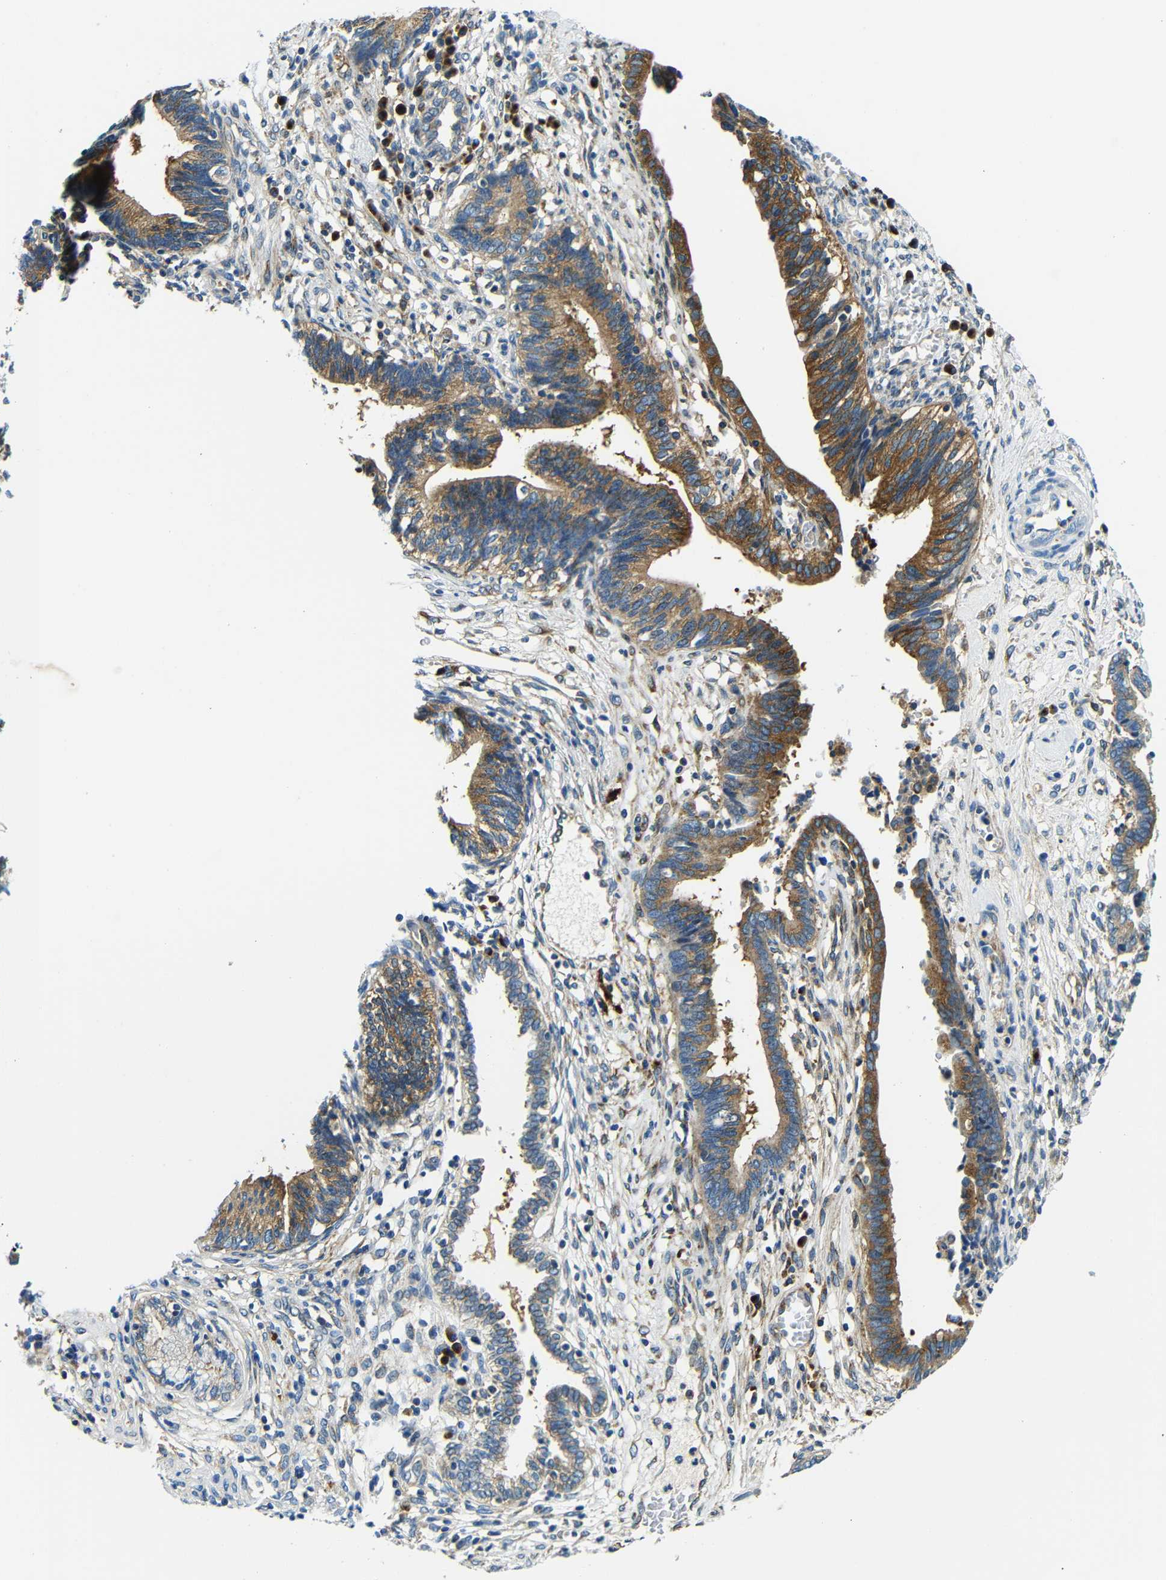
{"staining": {"intensity": "moderate", "quantity": ">75%", "location": "cytoplasmic/membranous"}, "tissue": "cervical cancer", "cell_type": "Tumor cells", "image_type": "cancer", "snomed": [{"axis": "morphology", "description": "Adenocarcinoma, NOS"}, {"axis": "topography", "description": "Cervix"}], "caption": "Immunohistochemistry (DAB) staining of human cervical adenocarcinoma exhibits moderate cytoplasmic/membranous protein positivity in approximately >75% of tumor cells.", "gene": "USO1", "patient": {"sex": "female", "age": 44}}